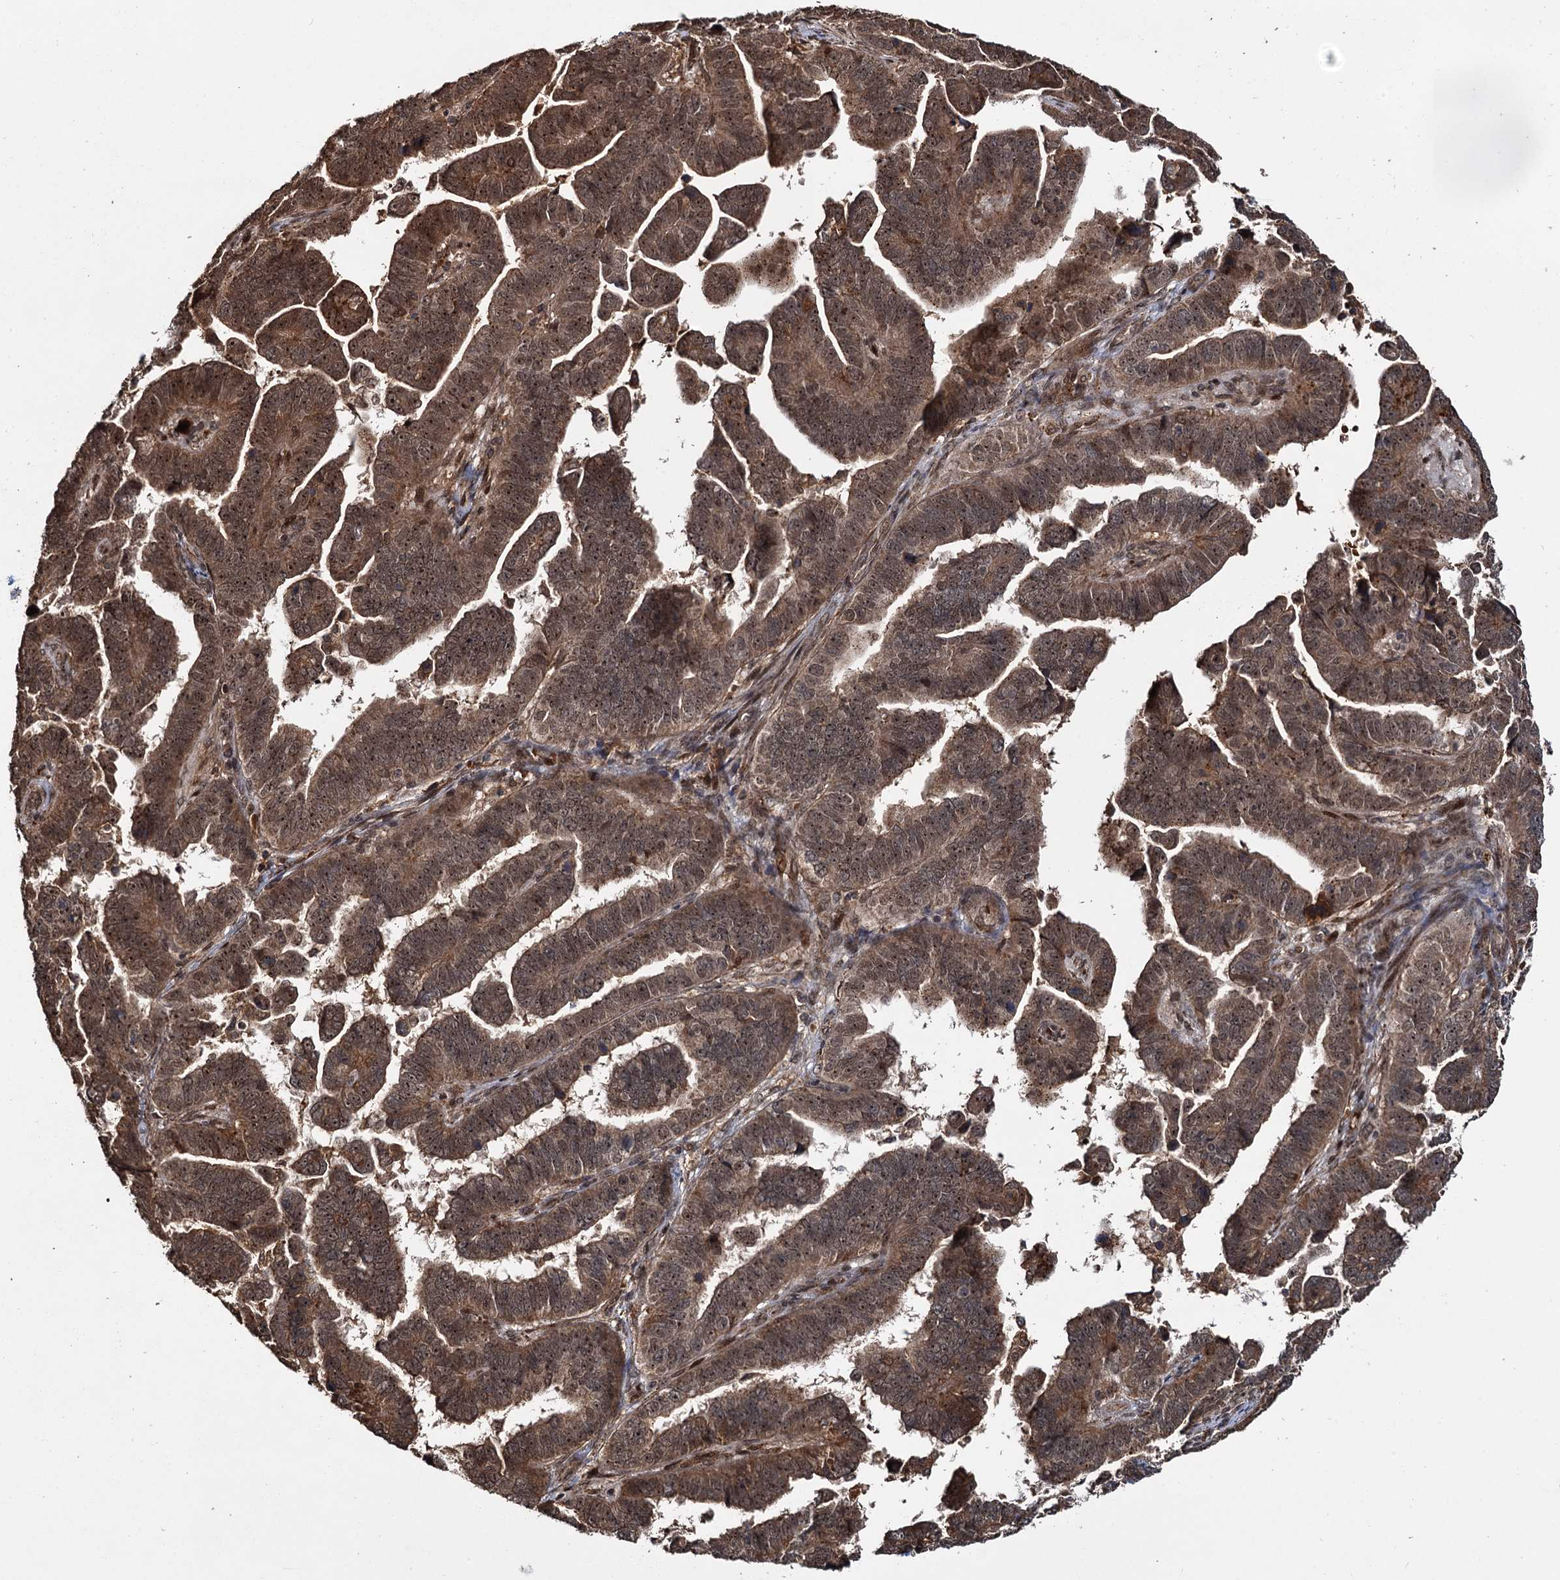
{"staining": {"intensity": "moderate", "quantity": ">75%", "location": "cytoplasmic/membranous,nuclear"}, "tissue": "endometrial cancer", "cell_type": "Tumor cells", "image_type": "cancer", "snomed": [{"axis": "morphology", "description": "Adenocarcinoma, NOS"}, {"axis": "topography", "description": "Endometrium"}], "caption": "Immunohistochemistry (IHC) (DAB) staining of adenocarcinoma (endometrial) reveals moderate cytoplasmic/membranous and nuclear protein positivity in about >75% of tumor cells.", "gene": "CEP192", "patient": {"sex": "female", "age": 75}}